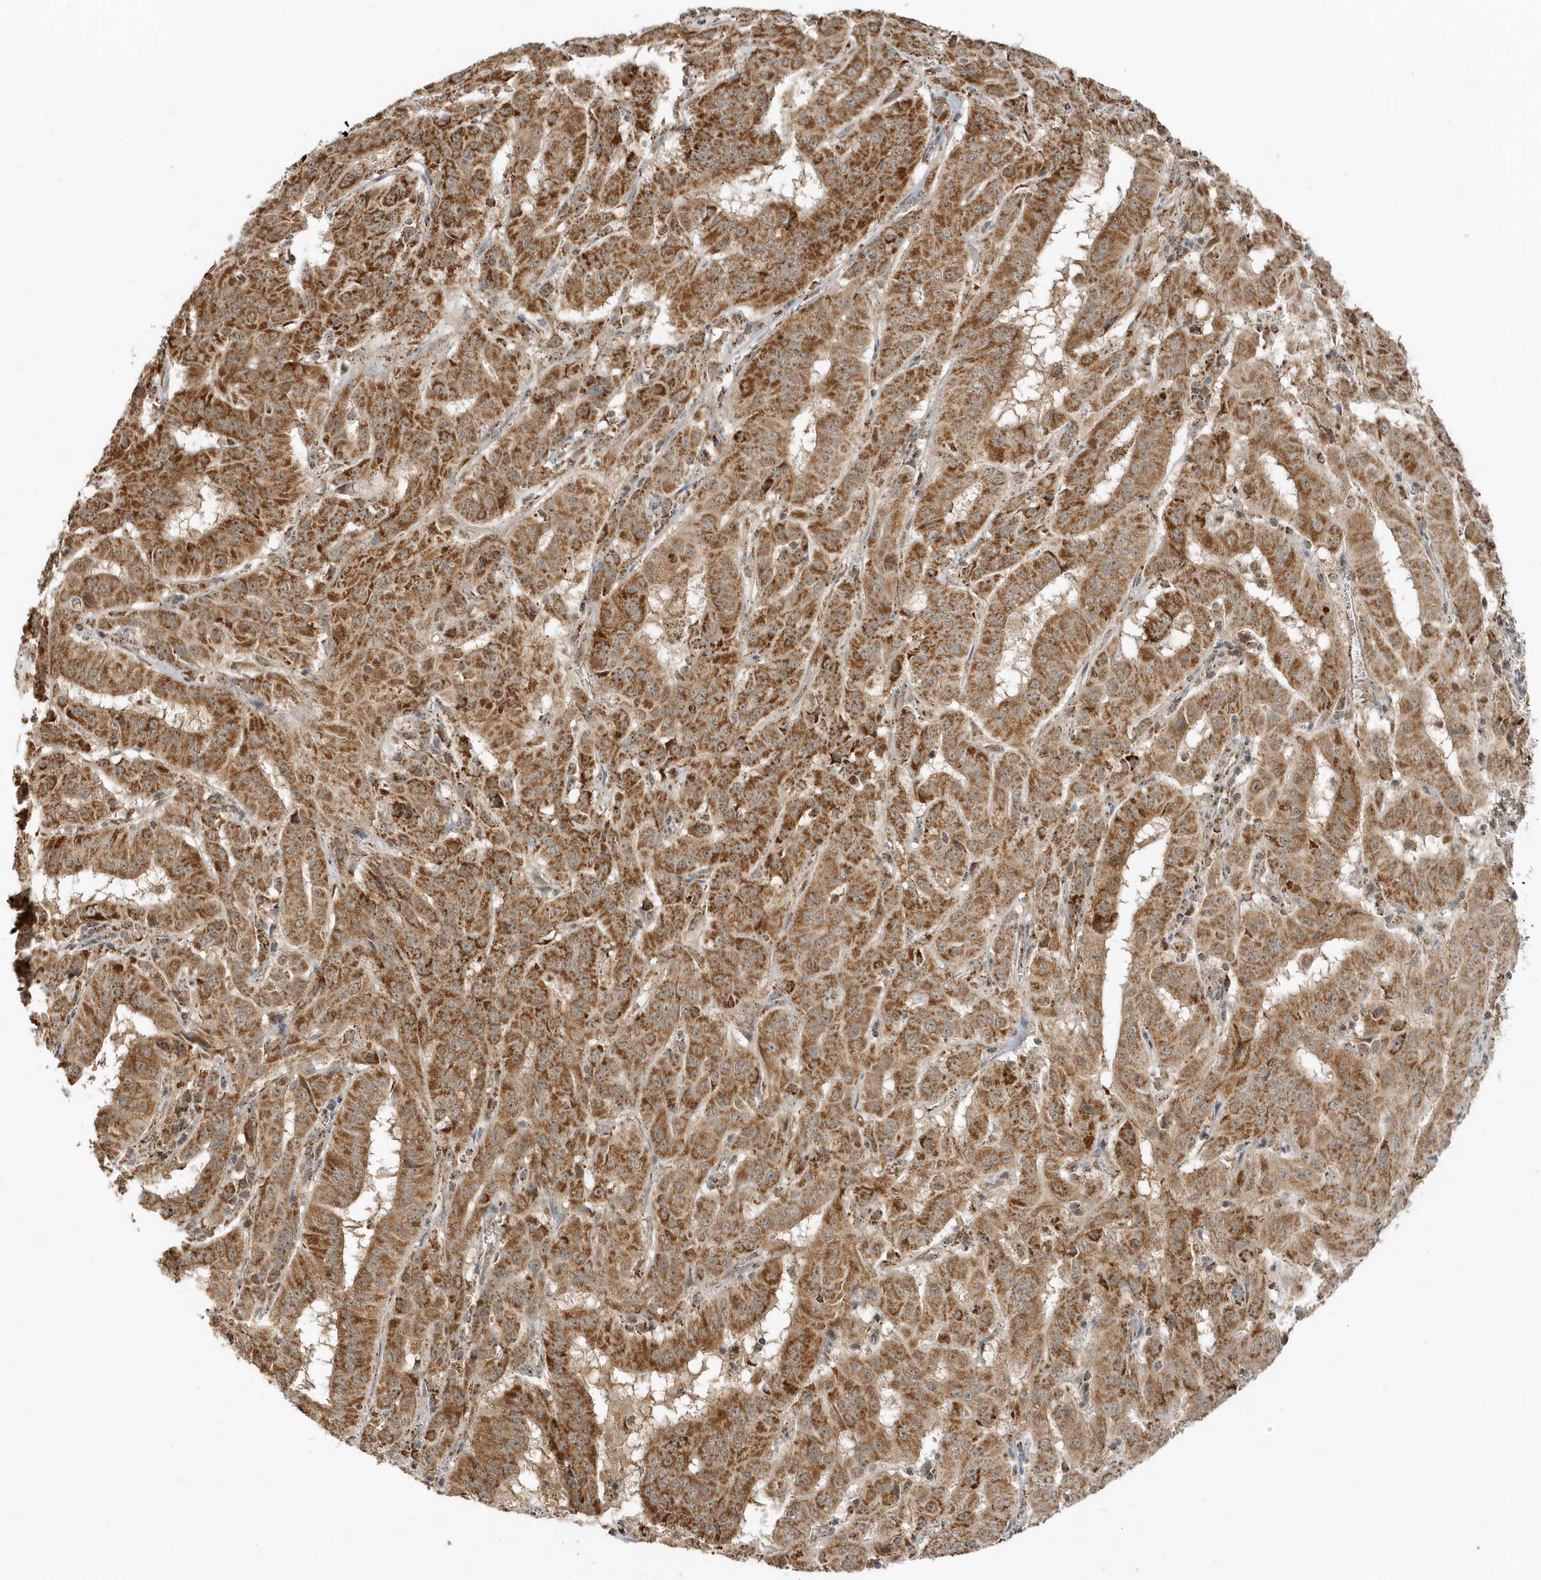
{"staining": {"intensity": "strong", "quantity": ">75%", "location": "cytoplasmic/membranous"}, "tissue": "pancreatic cancer", "cell_type": "Tumor cells", "image_type": "cancer", "snomed": [{"axis": "morphology", "description": "Adenocarcinoma, NOS"}, {"axis": "topography", "description": "Pancreas"}], "caption": "Immunohistochemical staining of pancreatic adenocarcinoma reveals high levels of strong cytoplasmic/membranous protein expression in approximately >75% of tumor cells. (brown staining indicates protein expression, while blue staining denotes nuclei).", "gene": "PSMD6", "patient": {"sex": "male", "age": 63}}